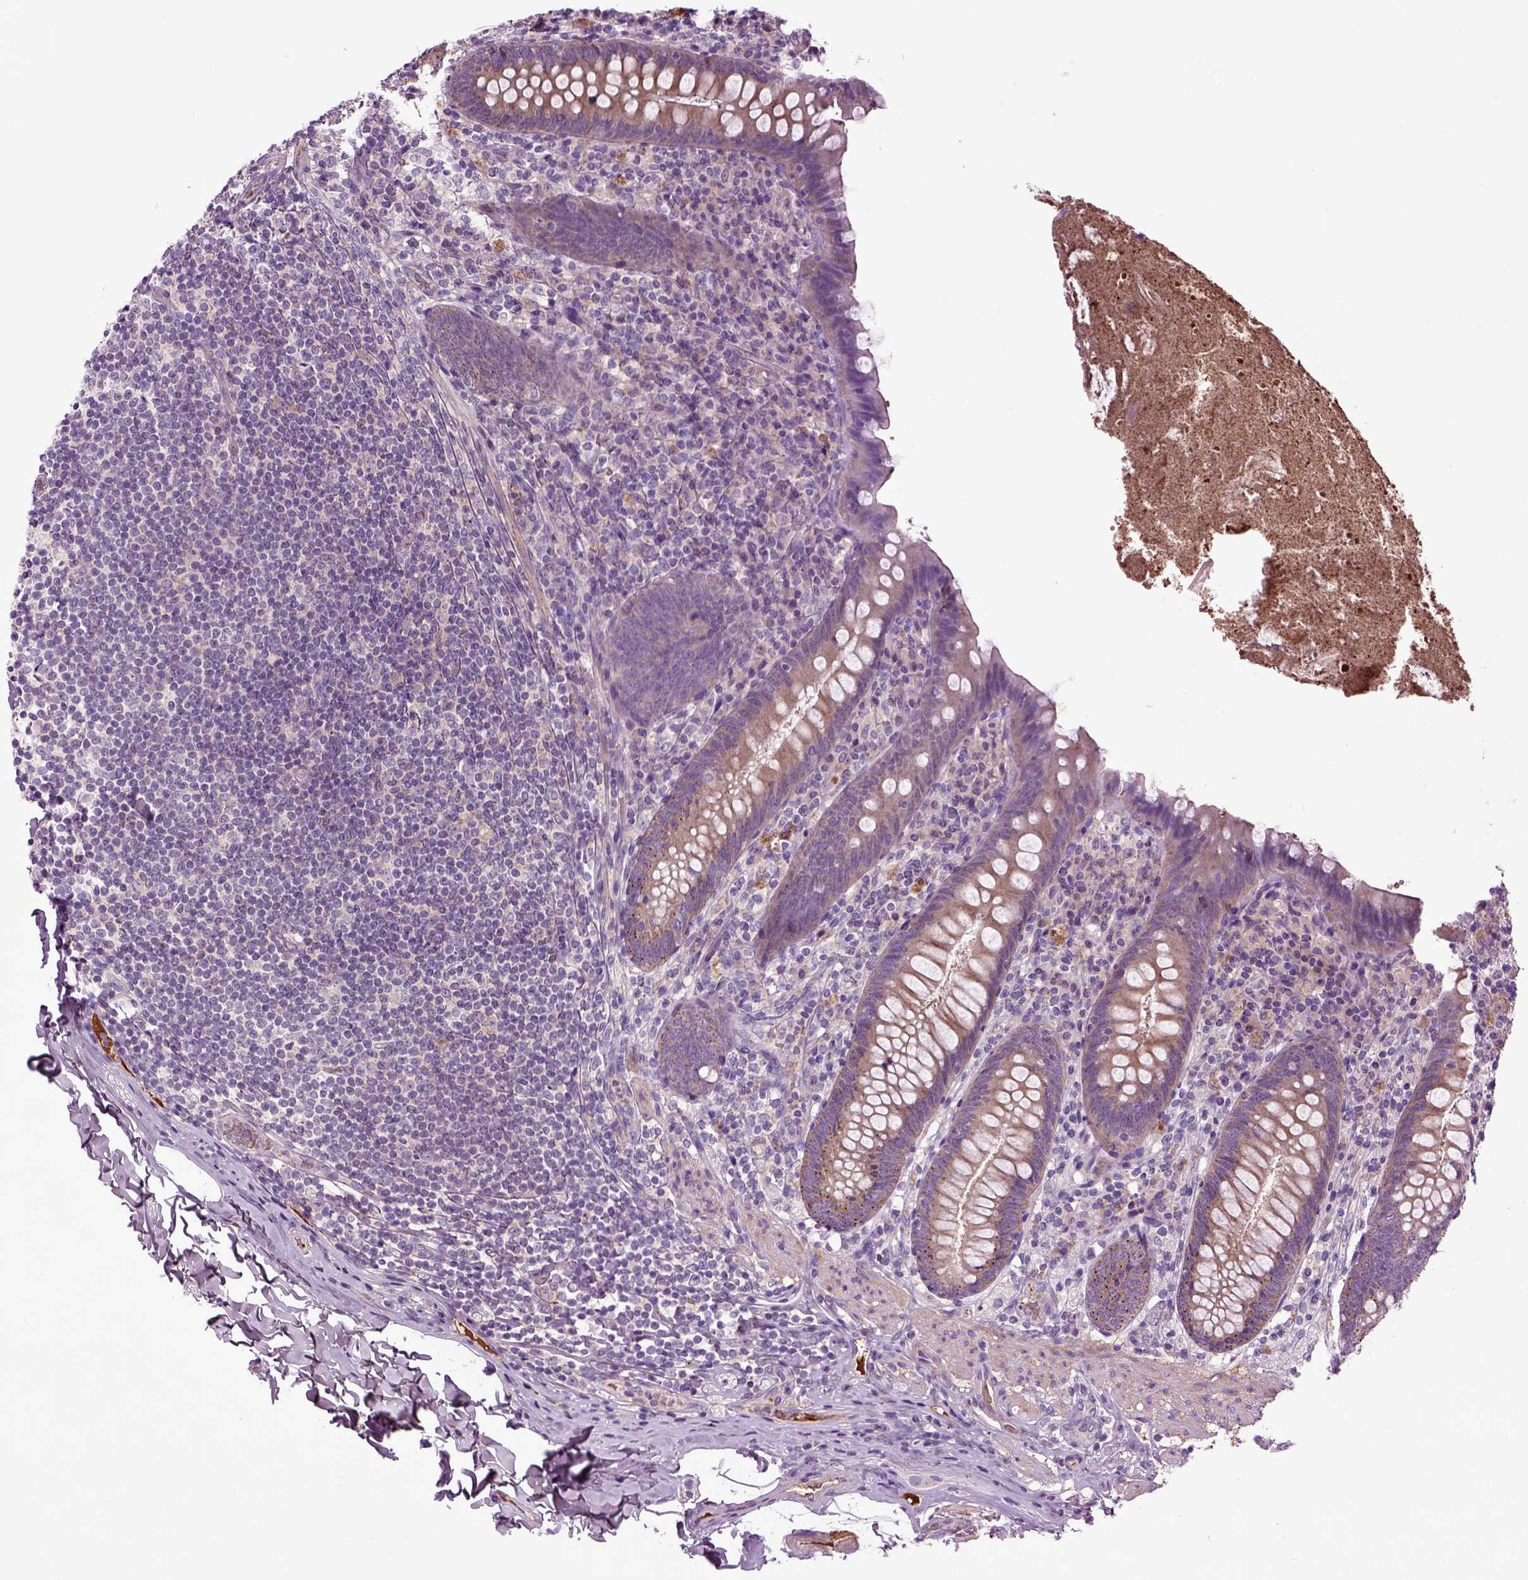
{"staining": {"intensity": "weak", "quantity": "25%-75%", "location": "cytoplasmic/membranous"}, "tissue": "appendix", "cell_type": "Glandular cells", "image_type": "normal", "snomed": [{"axis": "morphology", "description": "Normal tissue, NOS"}, {"axis": "topography", "description": "Appendix"}], "caption": "Normal appendix demonstrates weak cytoplasmic/membranous positivity in approximately 25%-75% of glandular cells.", "gene": "SPON1", "patient": {"sex": "male", "age": 47}}